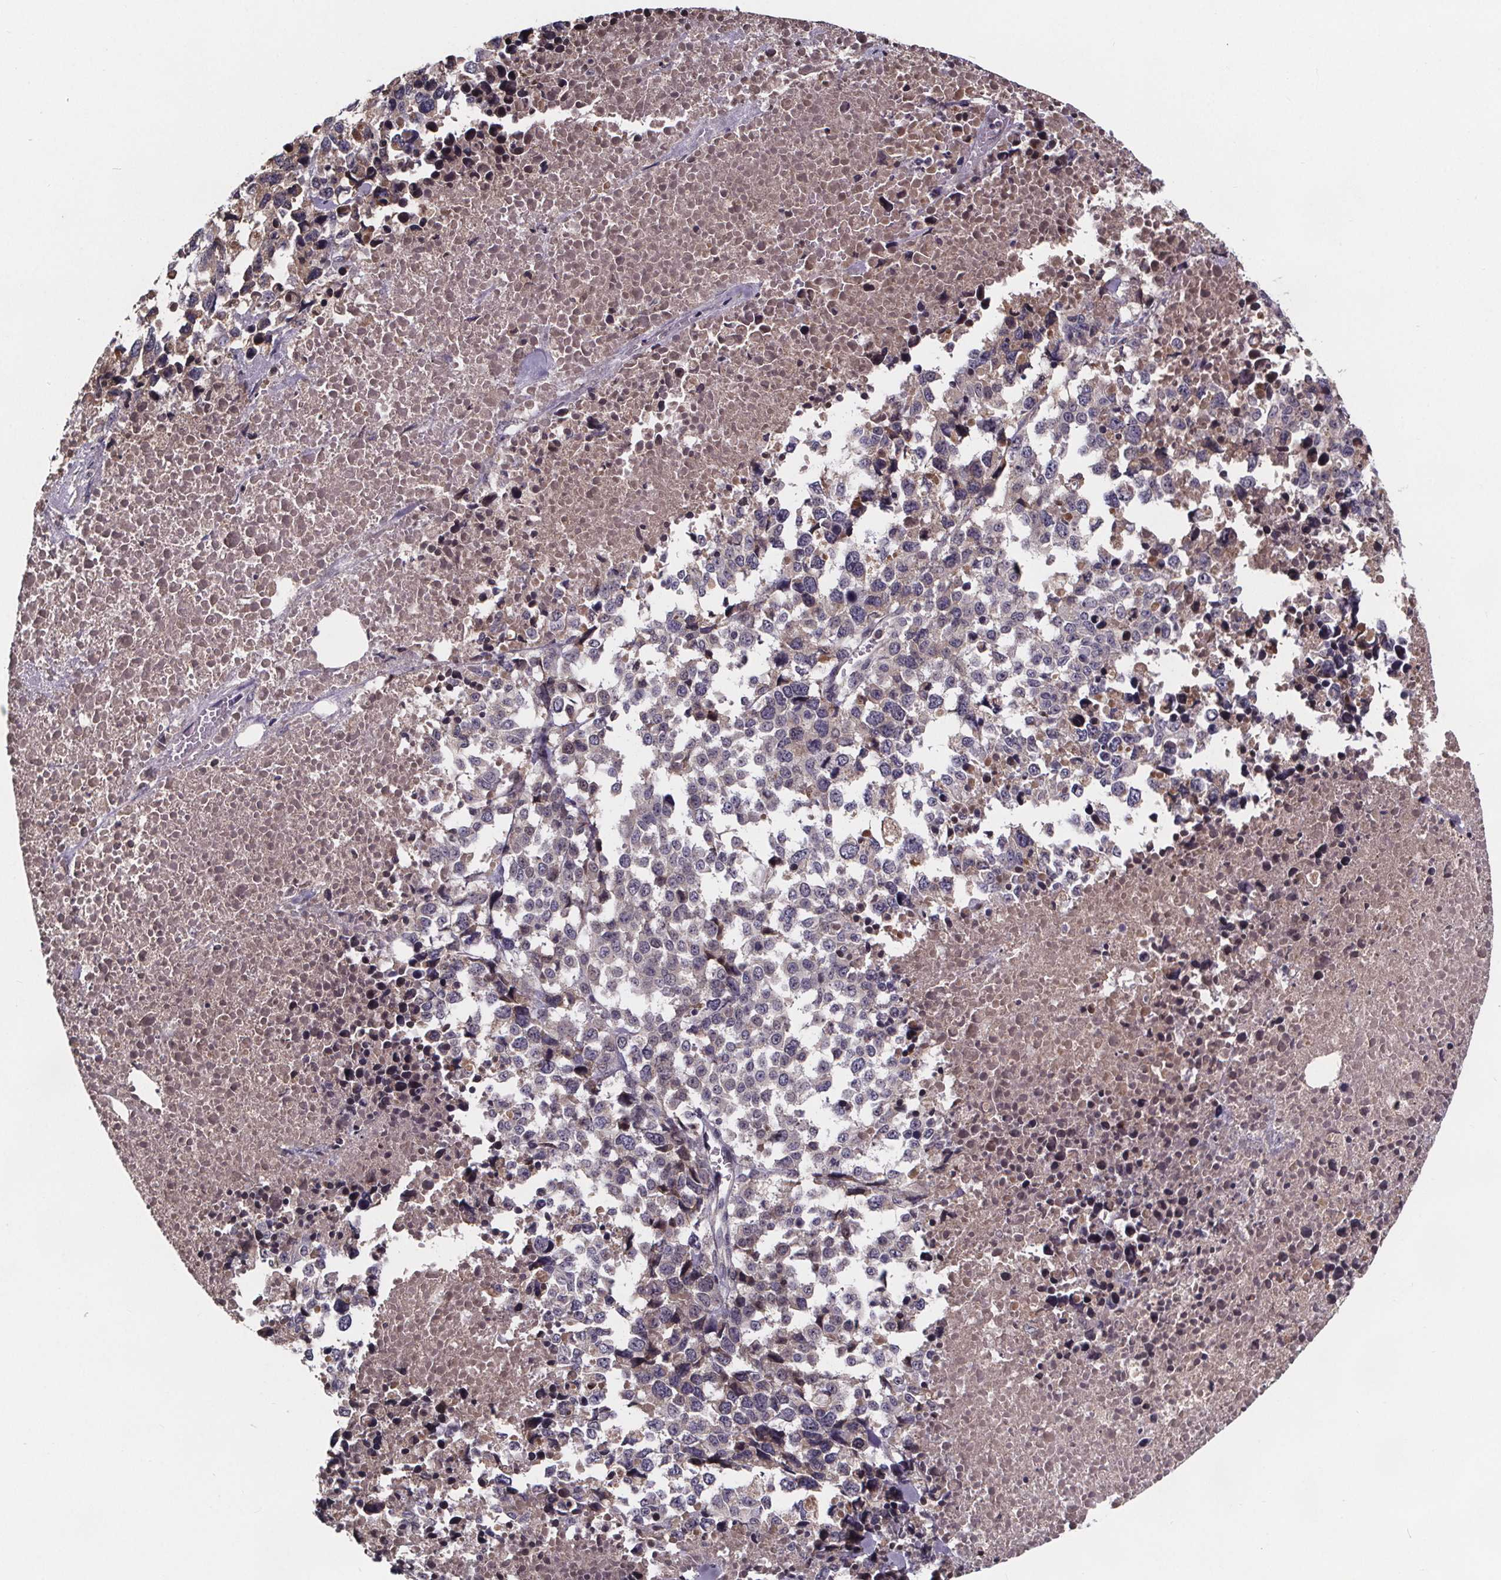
{"staining": {"intensity": "negative", "quantity": "none", "location": "none"}, "tissue": "melanoma", "cell_type": "Tumor cells", "image_type": "cancer", "snomed": [{"axis": "morphology", "description": "Malignant melanoma, Metastatic site"}, {"axis": "topography", "description": "Skin"}], "caption": "Malignant melanoma (metastatic site) stained for a protein using immunohistochemistry (IHC) displays no positivity tumor cells.", "gene": "NPHP4", "patient": {"sex": "male", "age": 84}}